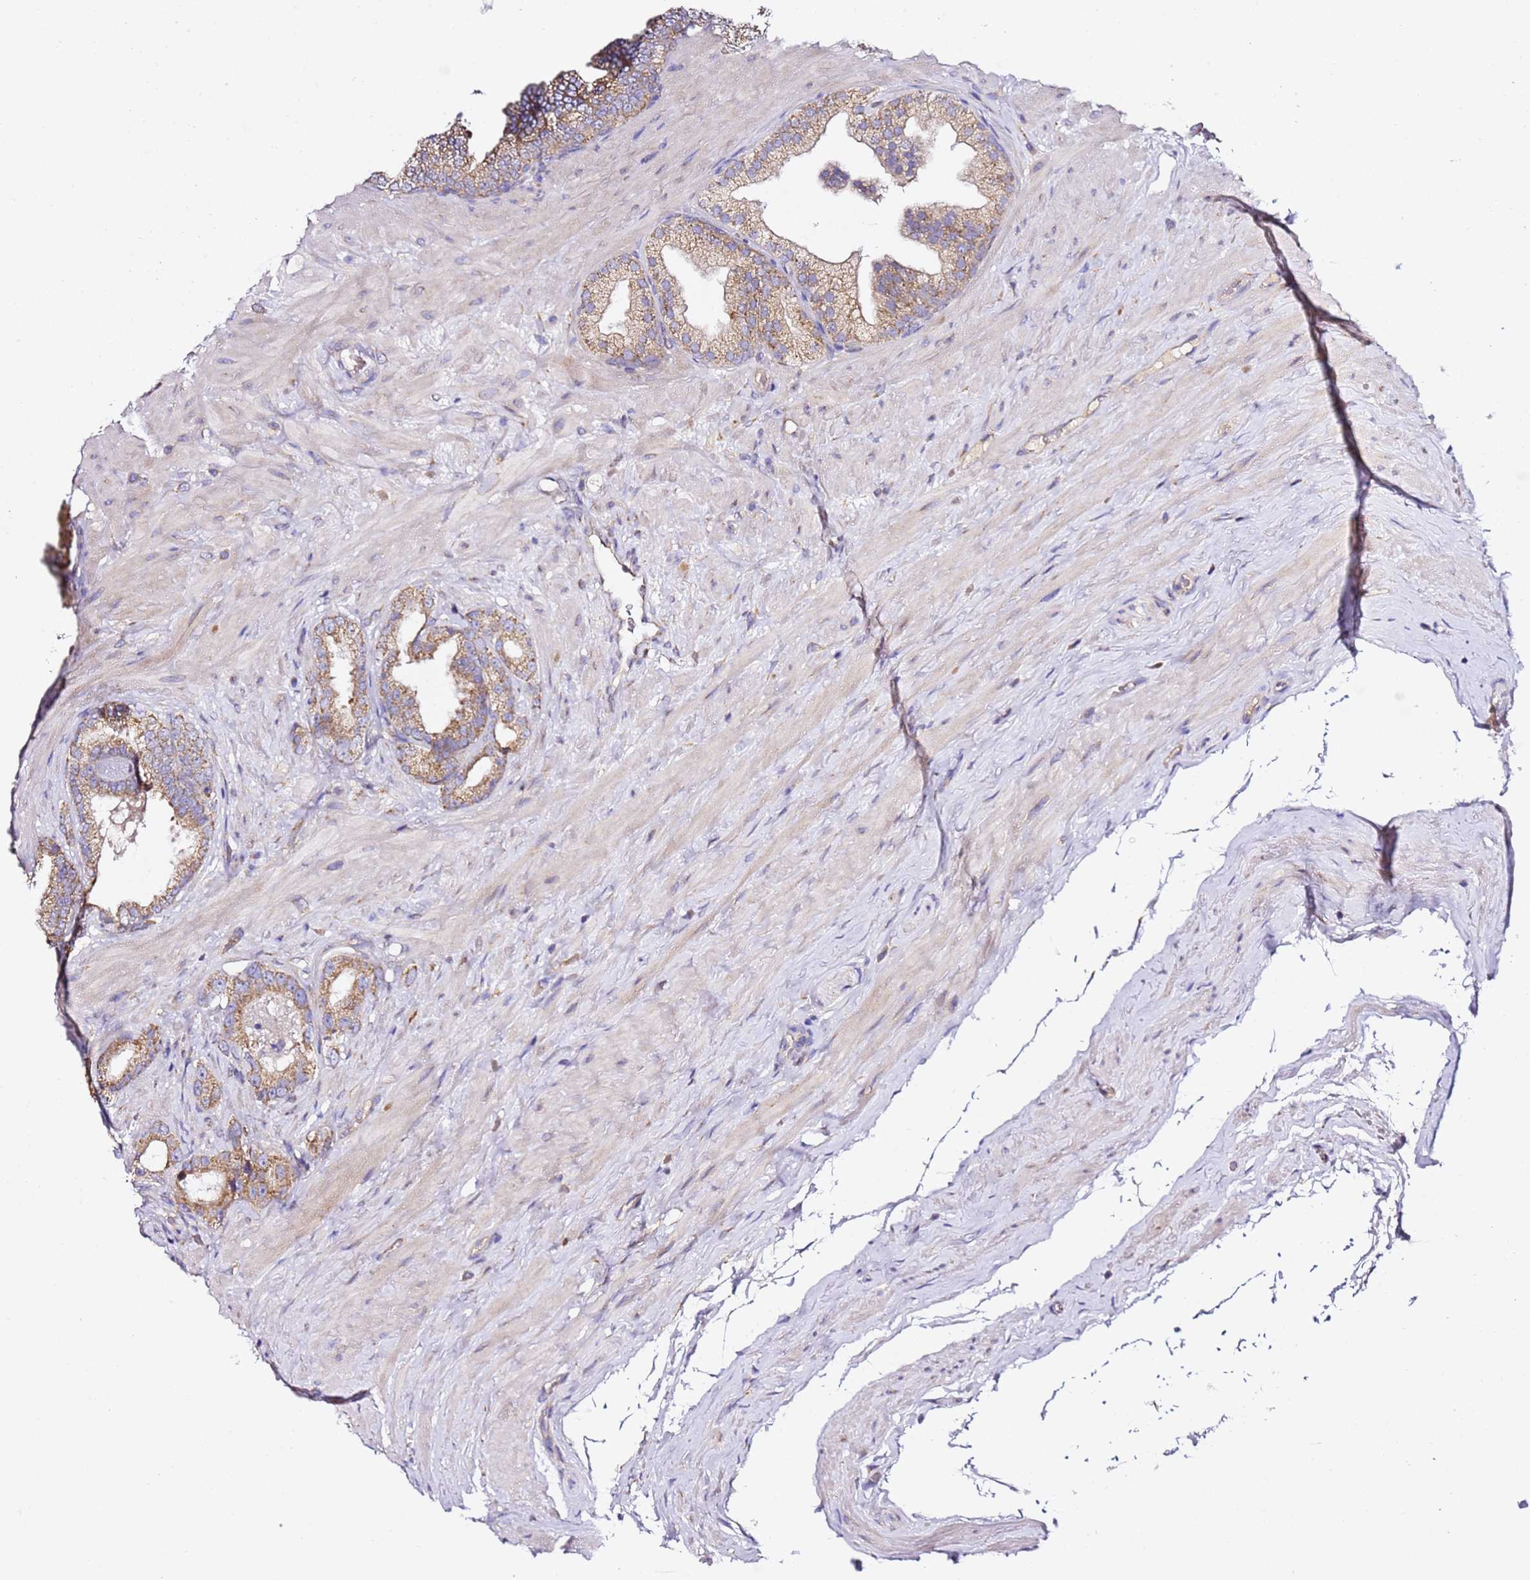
{"staining": {"intensity": "moderate", "quantity": "25%-75%", "location": "cytoplasmic/membranous"}, "tissue": "prostate cancer", "cell_type": "Tumor cells", "image_type": "cancer", "snomed": [{"axis": "morphology", "description": "Adenocarcinoma, Low grade"}, {"axis": "topography", "description": "Prostate"}], "caption": "High-magnification brightfield microscopy of low-grade adenocarcinoma (prostate) stained with DAB (3,3'-diaminobenzidine) (brown) and counterstained with hematoxylin (blue). tumor cells exhibit moderate cytoplasmic/membranous staining is identified in approximately25%-75% of cells. The staining was performed using DAB, with brown indicating positive protein expression. Nuclei are stained blue with hematoxylin.", "gene": "C19orf12", "patient": {"sex": "male", "age": 63}}